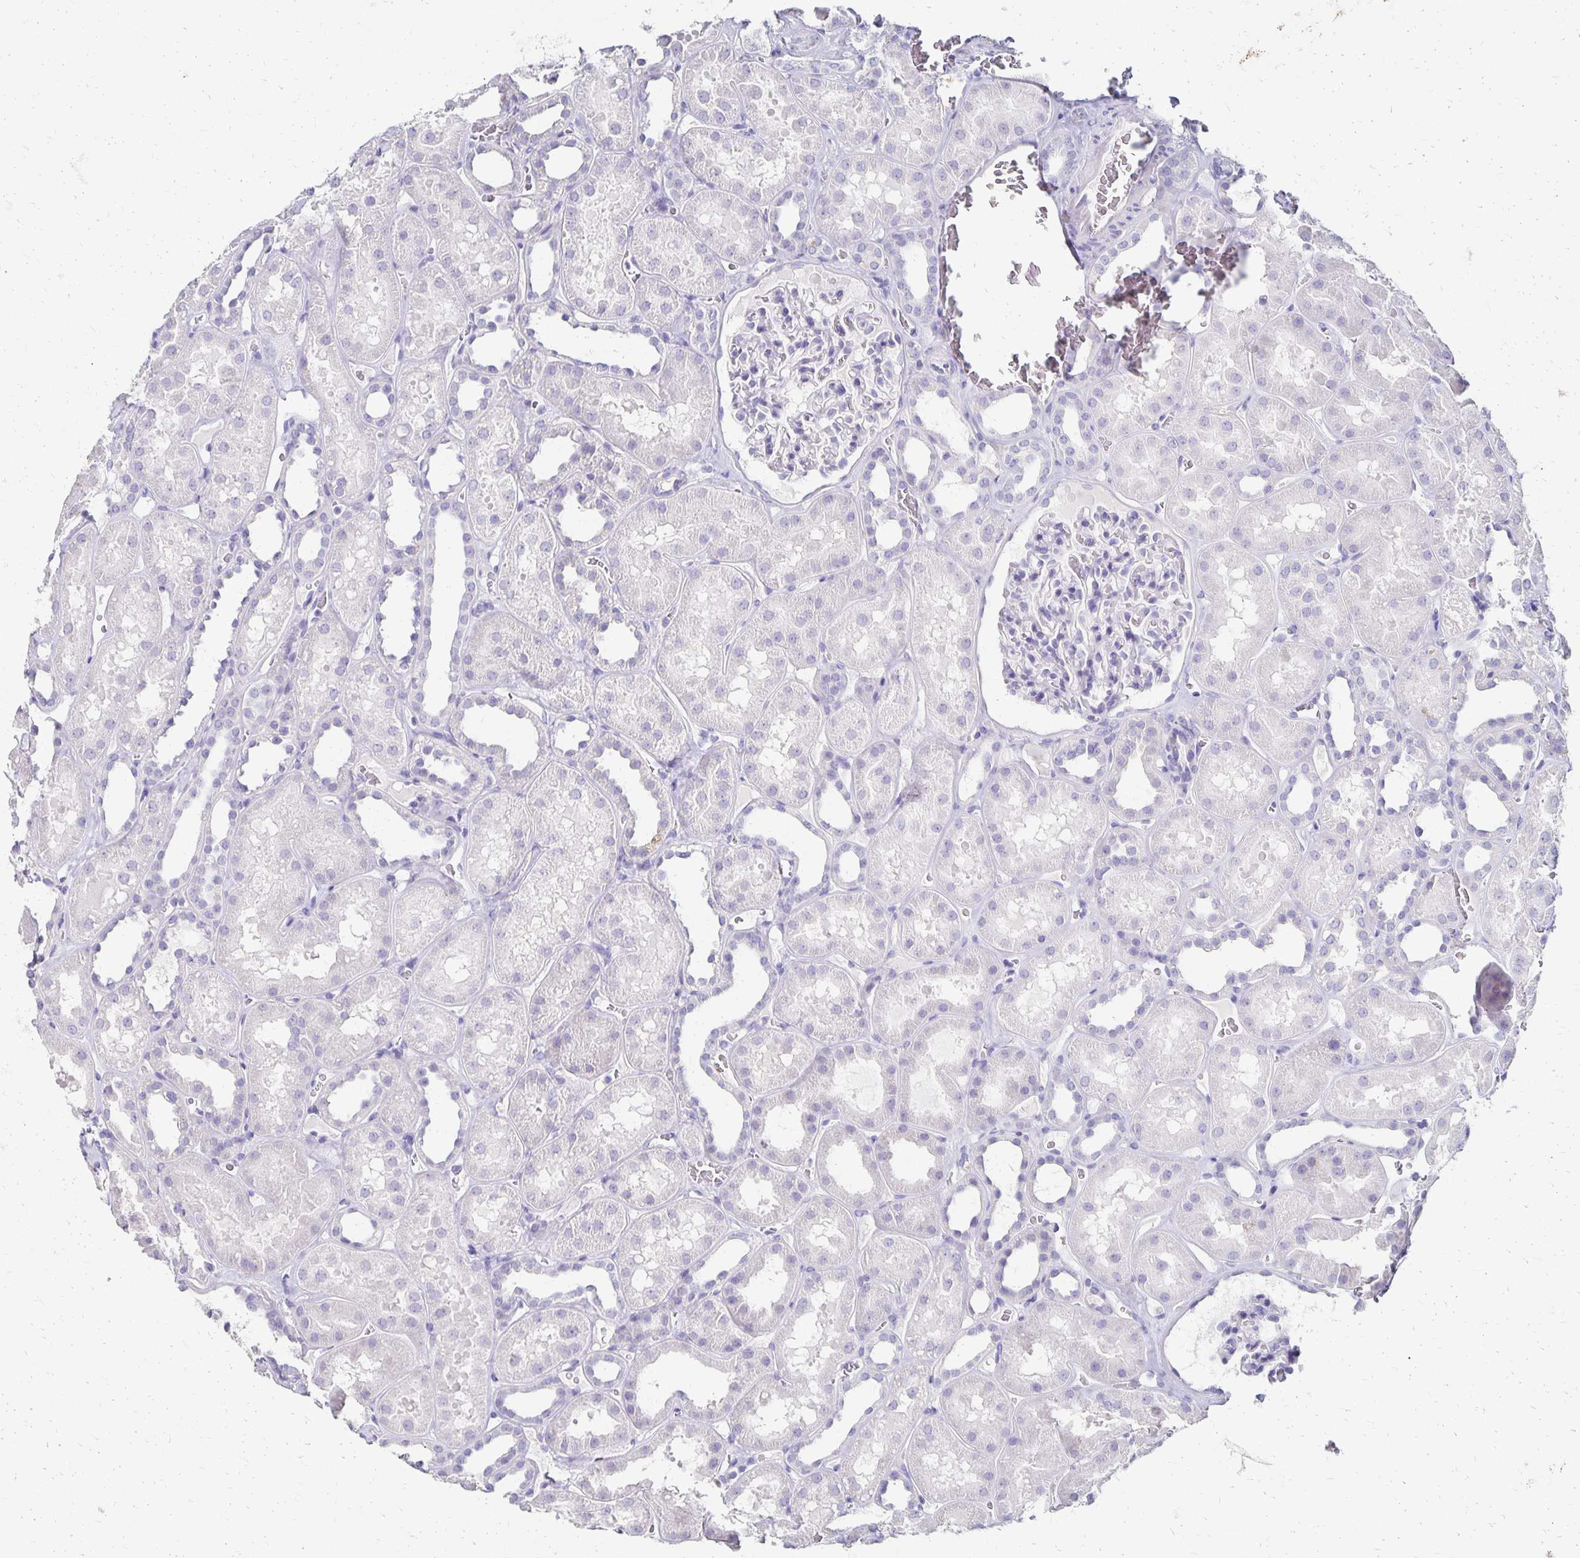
{"staining": {"intensity": "negative", "quantity": "none", "location": "none"}, "tissue": "kidney", "cell_type": "Cells in glomeruli", "image_type": "normal", "snomed": [{"axis": "morphology", "description": "Normal tissue, NOS"}, {"axis": "topography", "description": "Kidney"}], "caption": "Unremarkable kidney was stained to show a protein in brown. There is no significant staining in cells in glomeruli.", "gene": "DYNLT4", "patient": {"sex": "female", "age": 41}}